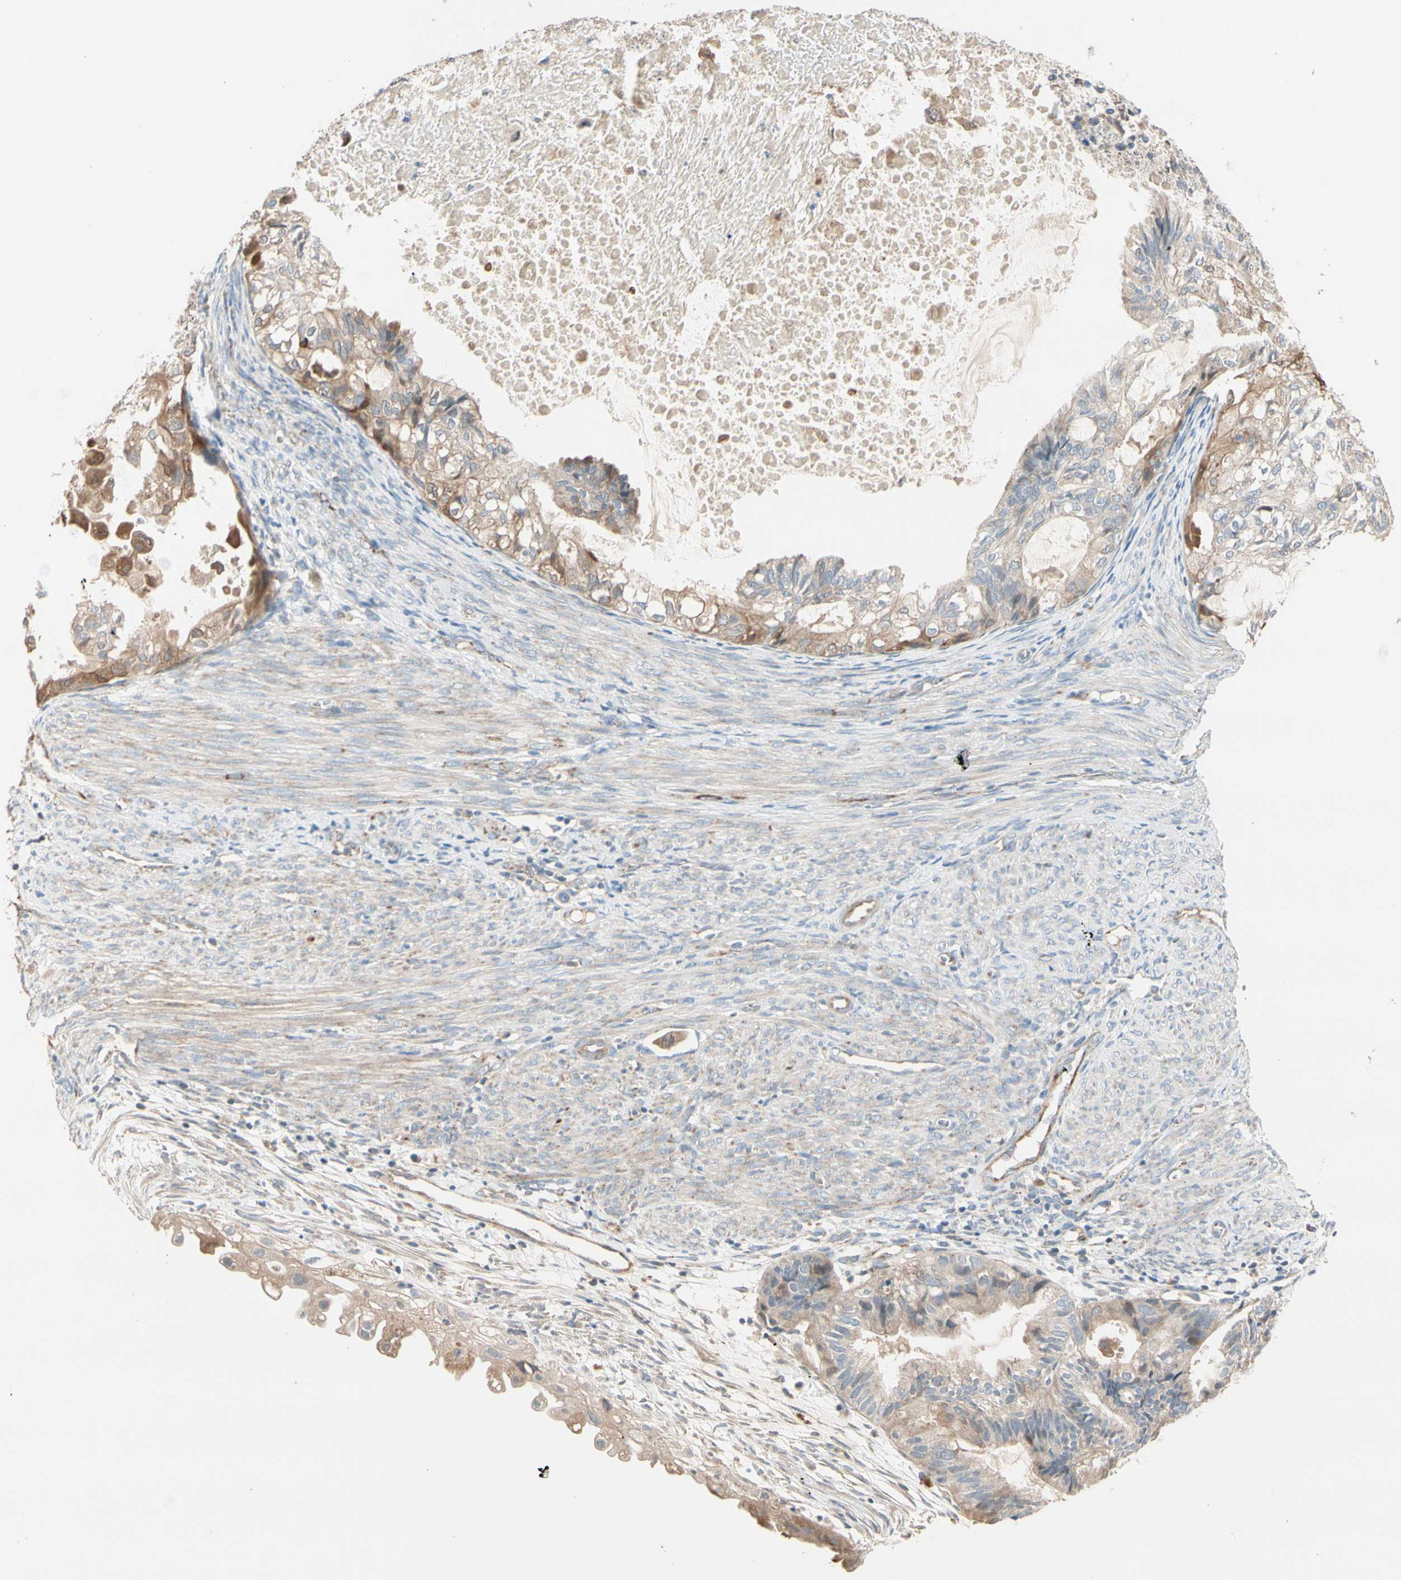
{"staining": {"intensity": "moderate", "quantity": ">75%", "location": "cytoplasmic/membranous"}, "tissue": "cervical cancer", "cell_type": "Tumor cells", "image_type": "cancer", "snomed": [{"axis": "morphology", "description": "Normal tissue, NOS"}, {"axis": "morphology", "description": "Adenocarcinoma, NOS"}, {"axis": "topography", "description": "Cervix"}, {"axis": "topography", "description": "Endometrium"}], "caption": "Approximately >75% of tumor cells in human cervical cancer reveal moderate cytoplasmic/membranous protein staining as visualized by brown immunohistochemical staining.", "gene": "EPHA3", "patient": {"sex": "female", "age": 86}}